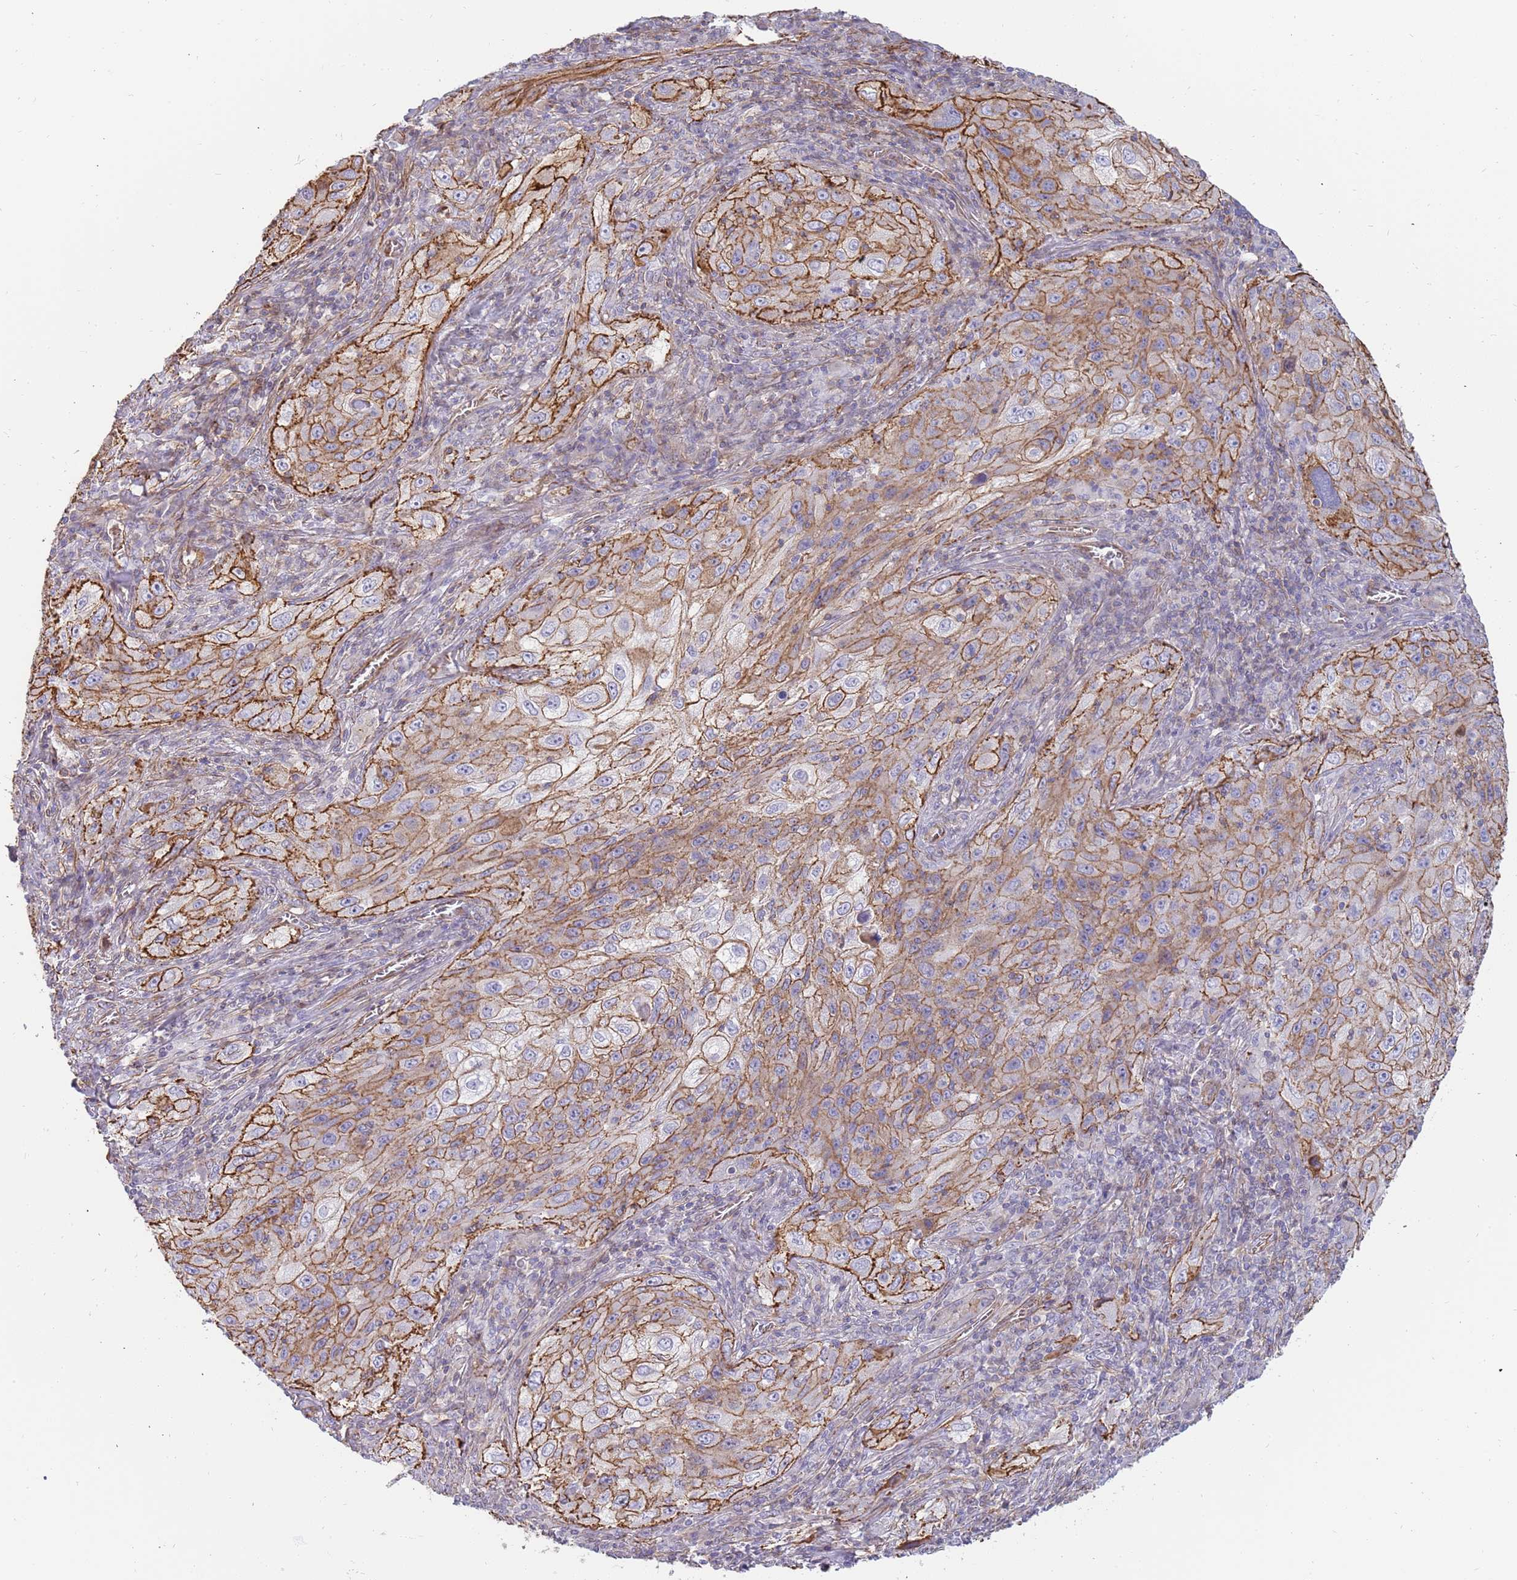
{"staining": {"intensity": "moderate", "quantity": ">75%", "location": "cytoplasmic/membranous"}, "tissue": "lung cancer", "cell_type": "Tumor cells", "image_type": "cancer", "snomed": [{"axis": "morphology", "description": "Squamous cell carcinoma, NOS"}, {"axis": "topography", "description": "Lung"}], "caption": "DAB immunohistochemical staining of lung squamous cell carcinoma displays moderate cytoplasmic/membranous protein staining in approximately >75% of tumor cells.", "gene": "GFRAL", "patient": {"sex": "female", "age": 69}}